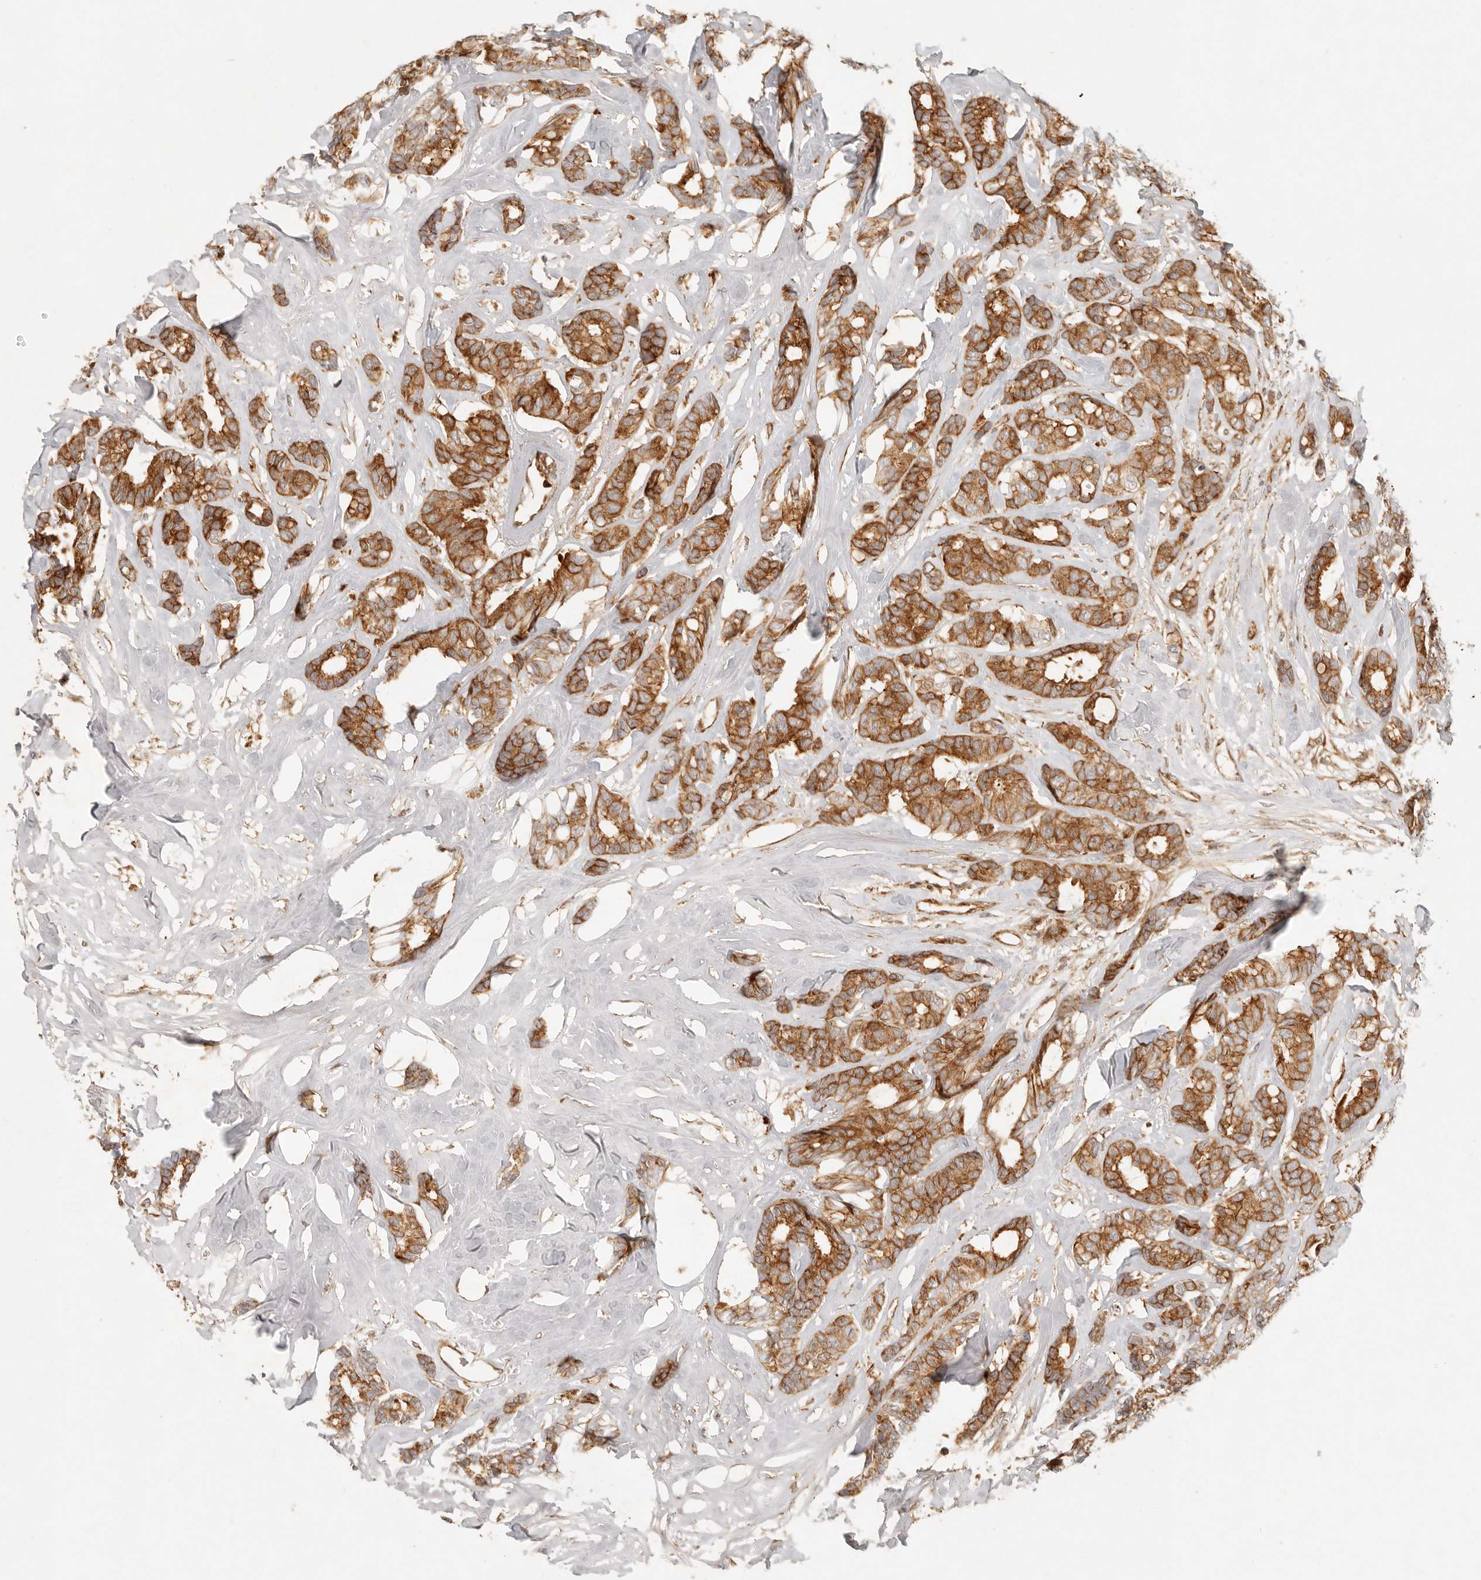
{"staining": {"intensity": "moderate", "quantity": ">75%", "location": "cytoplasmic/membranous"}, "tissue": "breast cancer", "cell_type": "Tumor cells", "image_type": "cancer", "snomed": [{"axis": "morphology", "description": "Duct carcinoma"}, {"axis": "topography", "description": "Breast"}], "caption": "Intraductal carcinoma (breast) tissue demonstrates moderate cytoplasmic/membranous staining in approximately >75% of tumor cells, visualized by immunohistochemistry. The protein is stained brown, and the nuclei are stained in blue (DAB (3,3'-diaminobenzidine) IHC with brightfield microscopy, high magnification).", "gene": "KLHL38", "patient": {"sex": "female", "age": 87}}